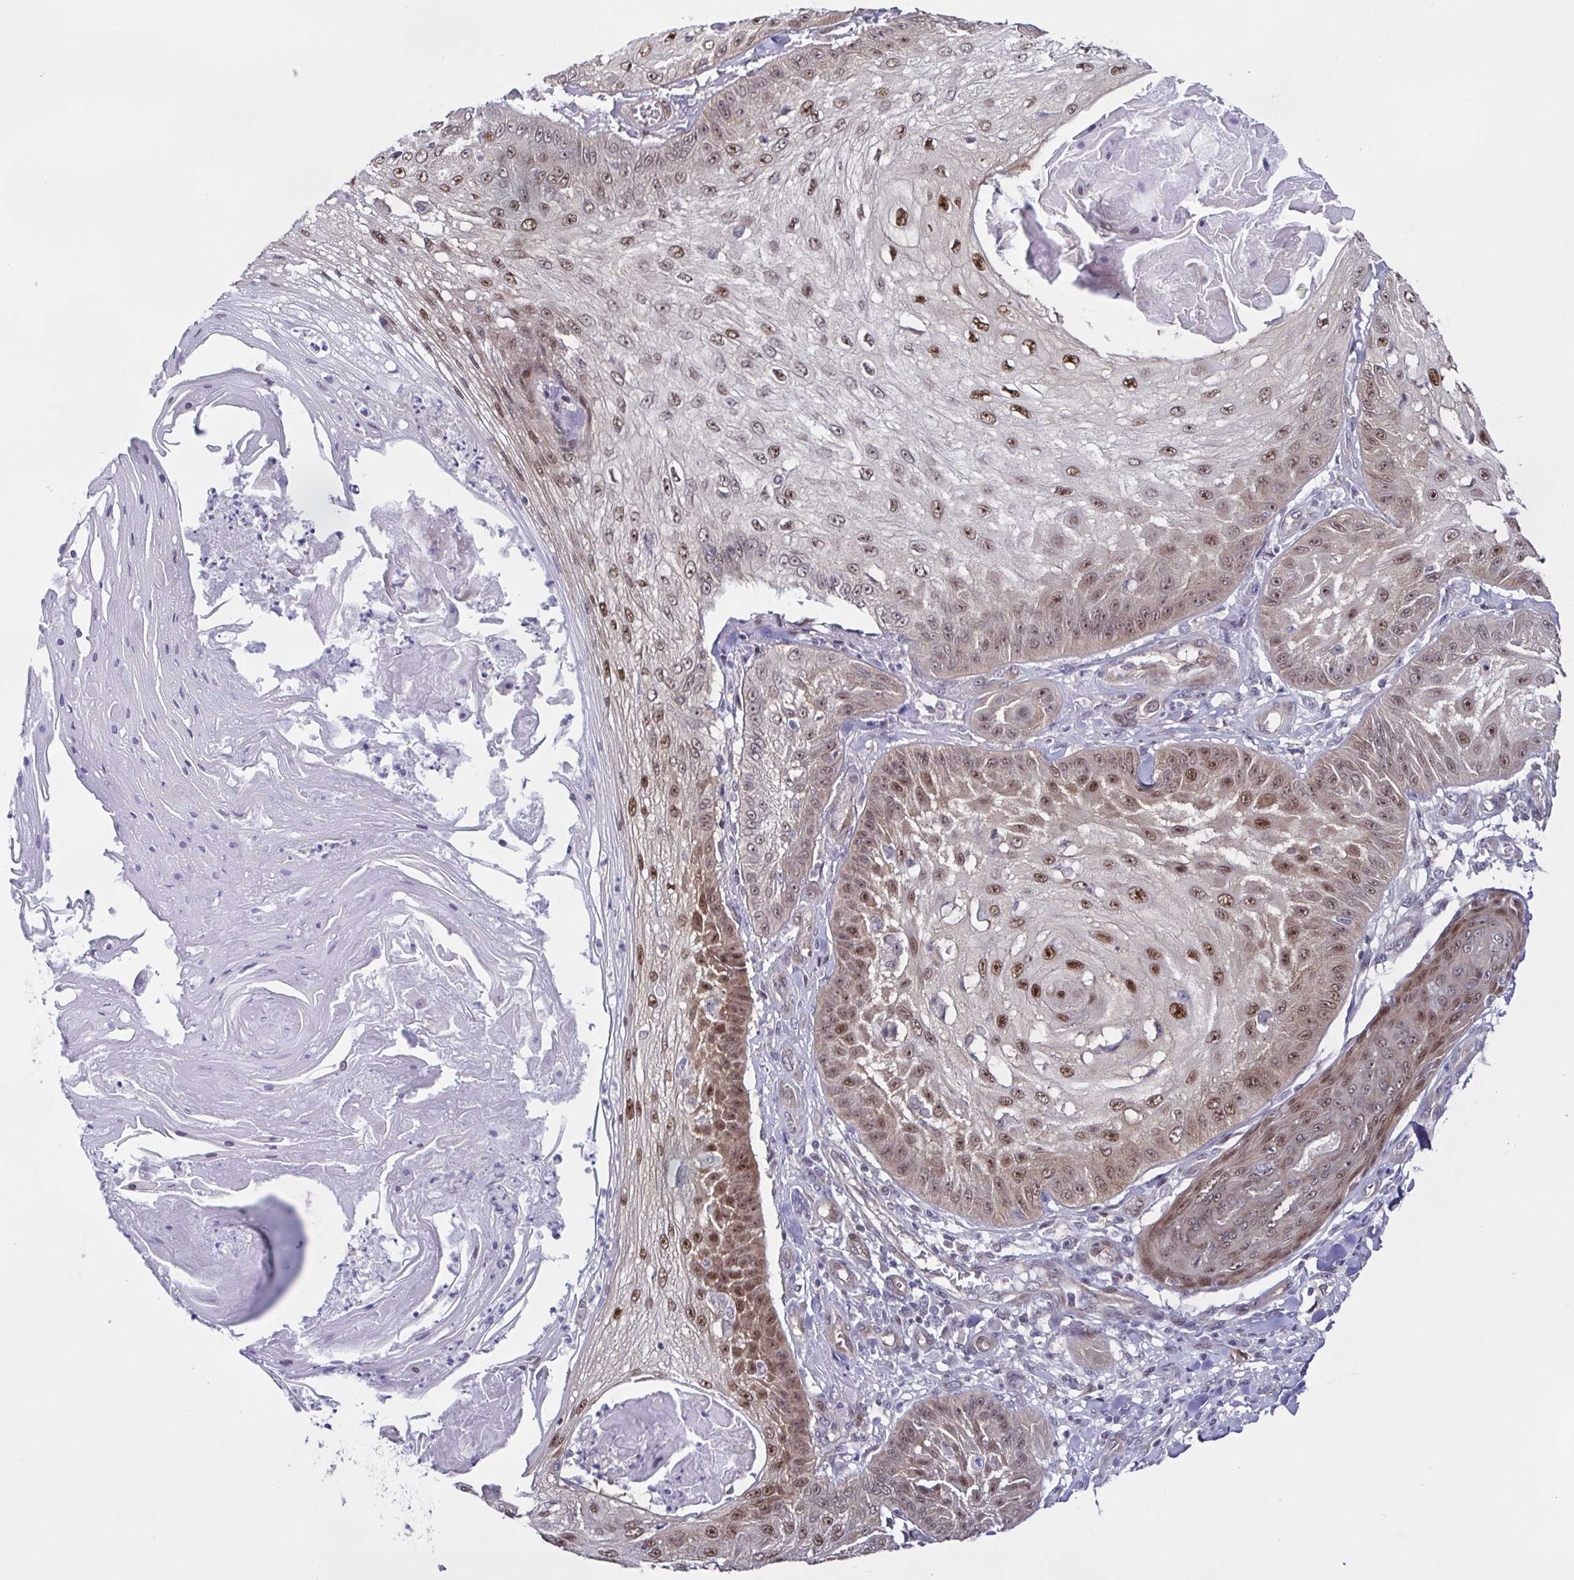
{"staining": {"intensity": "moderate", "quantity": "25%-75%", "location": "nuclear"}, "tissue": "skin cancer", "cell_type": "Tumor cells", "image_type": "cancer", "snomed": [{"axis": "morphology", "description": "Squamous cell carcinoma, NOS"}, {"axis": "topography", "description": "Skin"}], "caption": "A brown stain shows moderate nuclear expression of a protein in skin cancer (squamous cell carcinoma) tumor cells. Immunohistochemistry stains the protein in brown and the nuclei are stained blue.", "gene": "DNAJB1", "patient": {"sex": "male", "age": 70}}